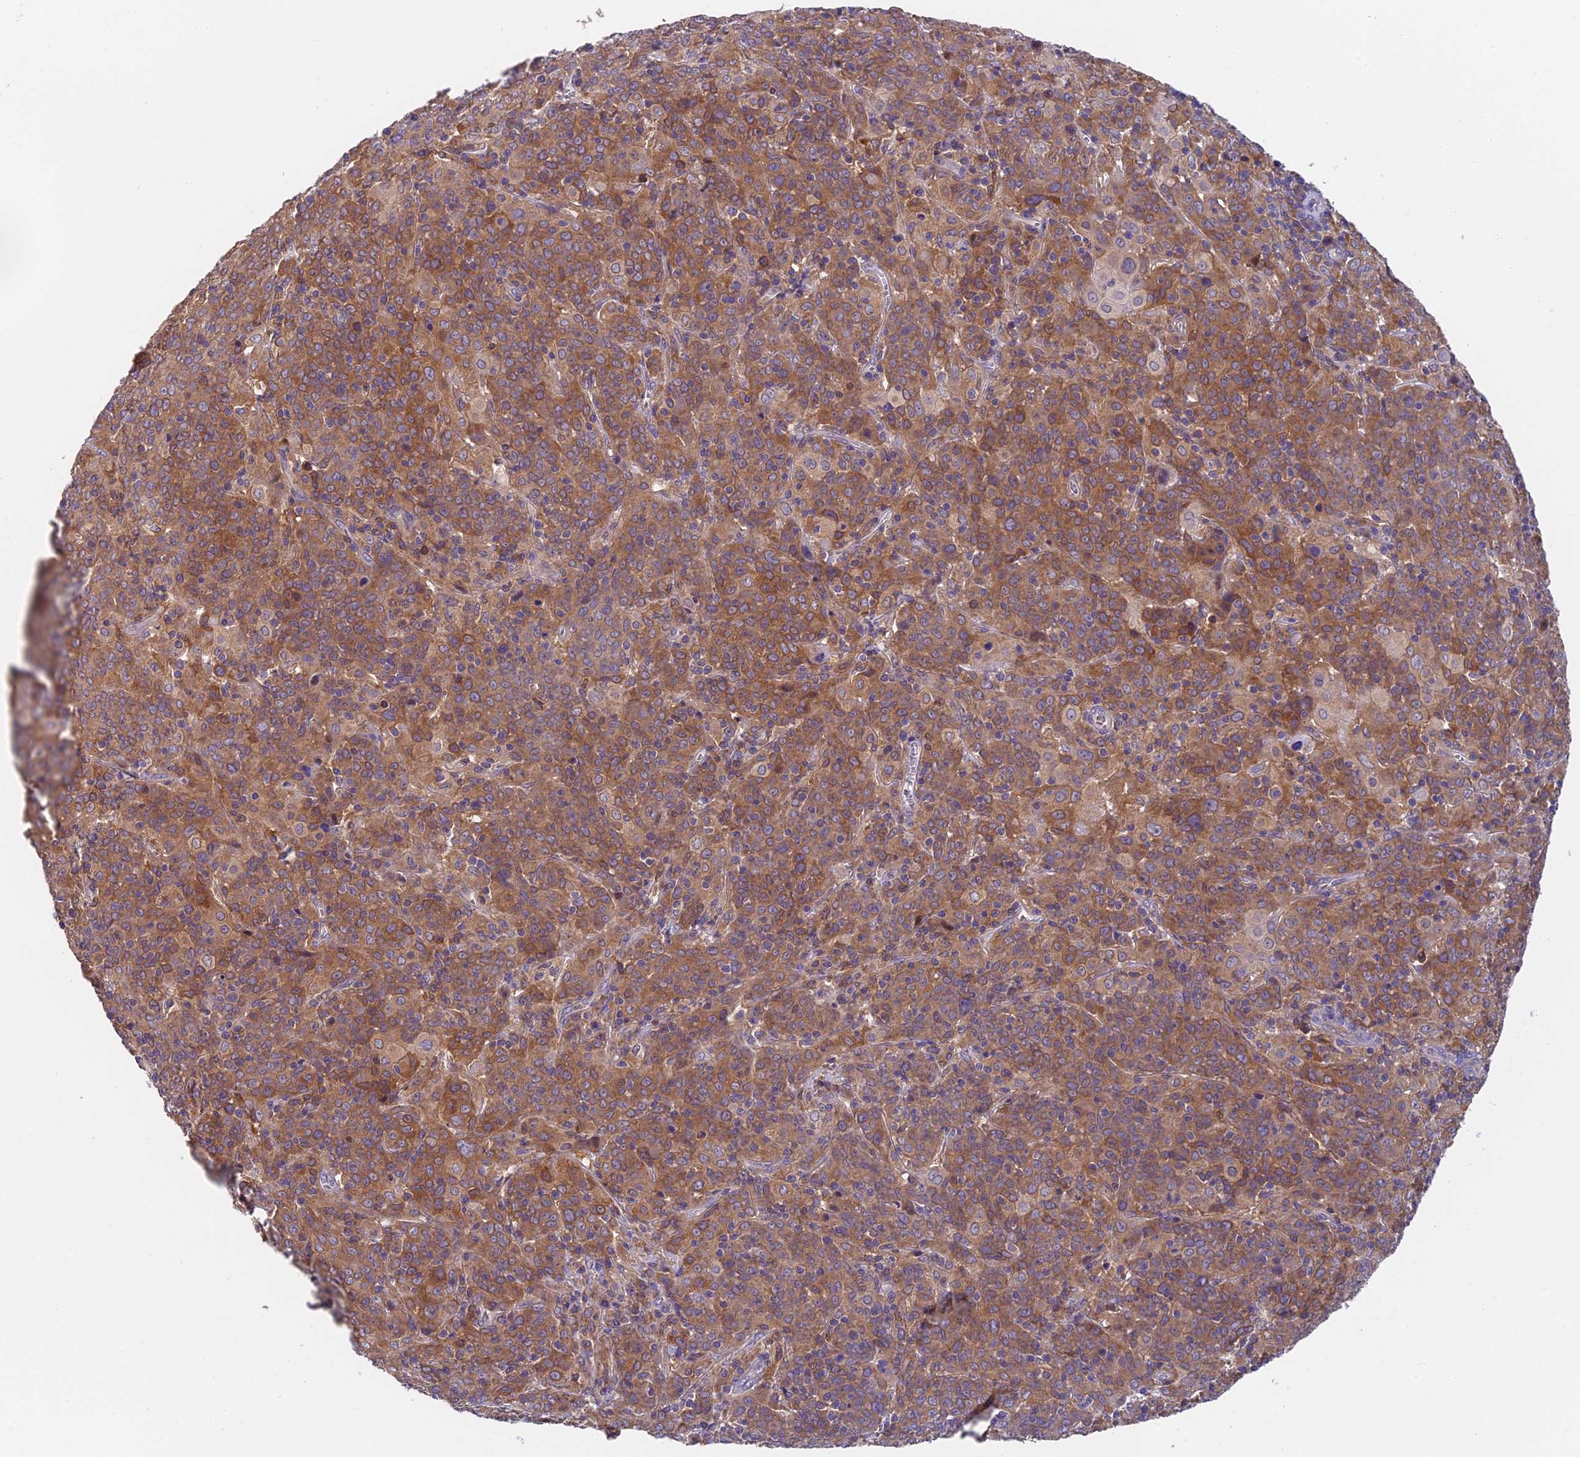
{"staining": {"intensity": "moderate", "quantity": "25%-75%", "location": "cytoplasmic/membranous"}, "tissue": "cervical cancer", "cell_type": "Tumor cells", "image_type": "cancer", "snomed": [{"axis": "morphology", "description": "Squamous cell carcinoma, NOS"}, {"axis": "topography", "description": "Cervix"}], "caption": "IHC of human cervical cancer reveals medium levels of moderate cytoplasmic/membranous staining in about 25%-75% of tumor cells.", "gene": "IPO5", "patient": {"sex": "female", "age": 67}}